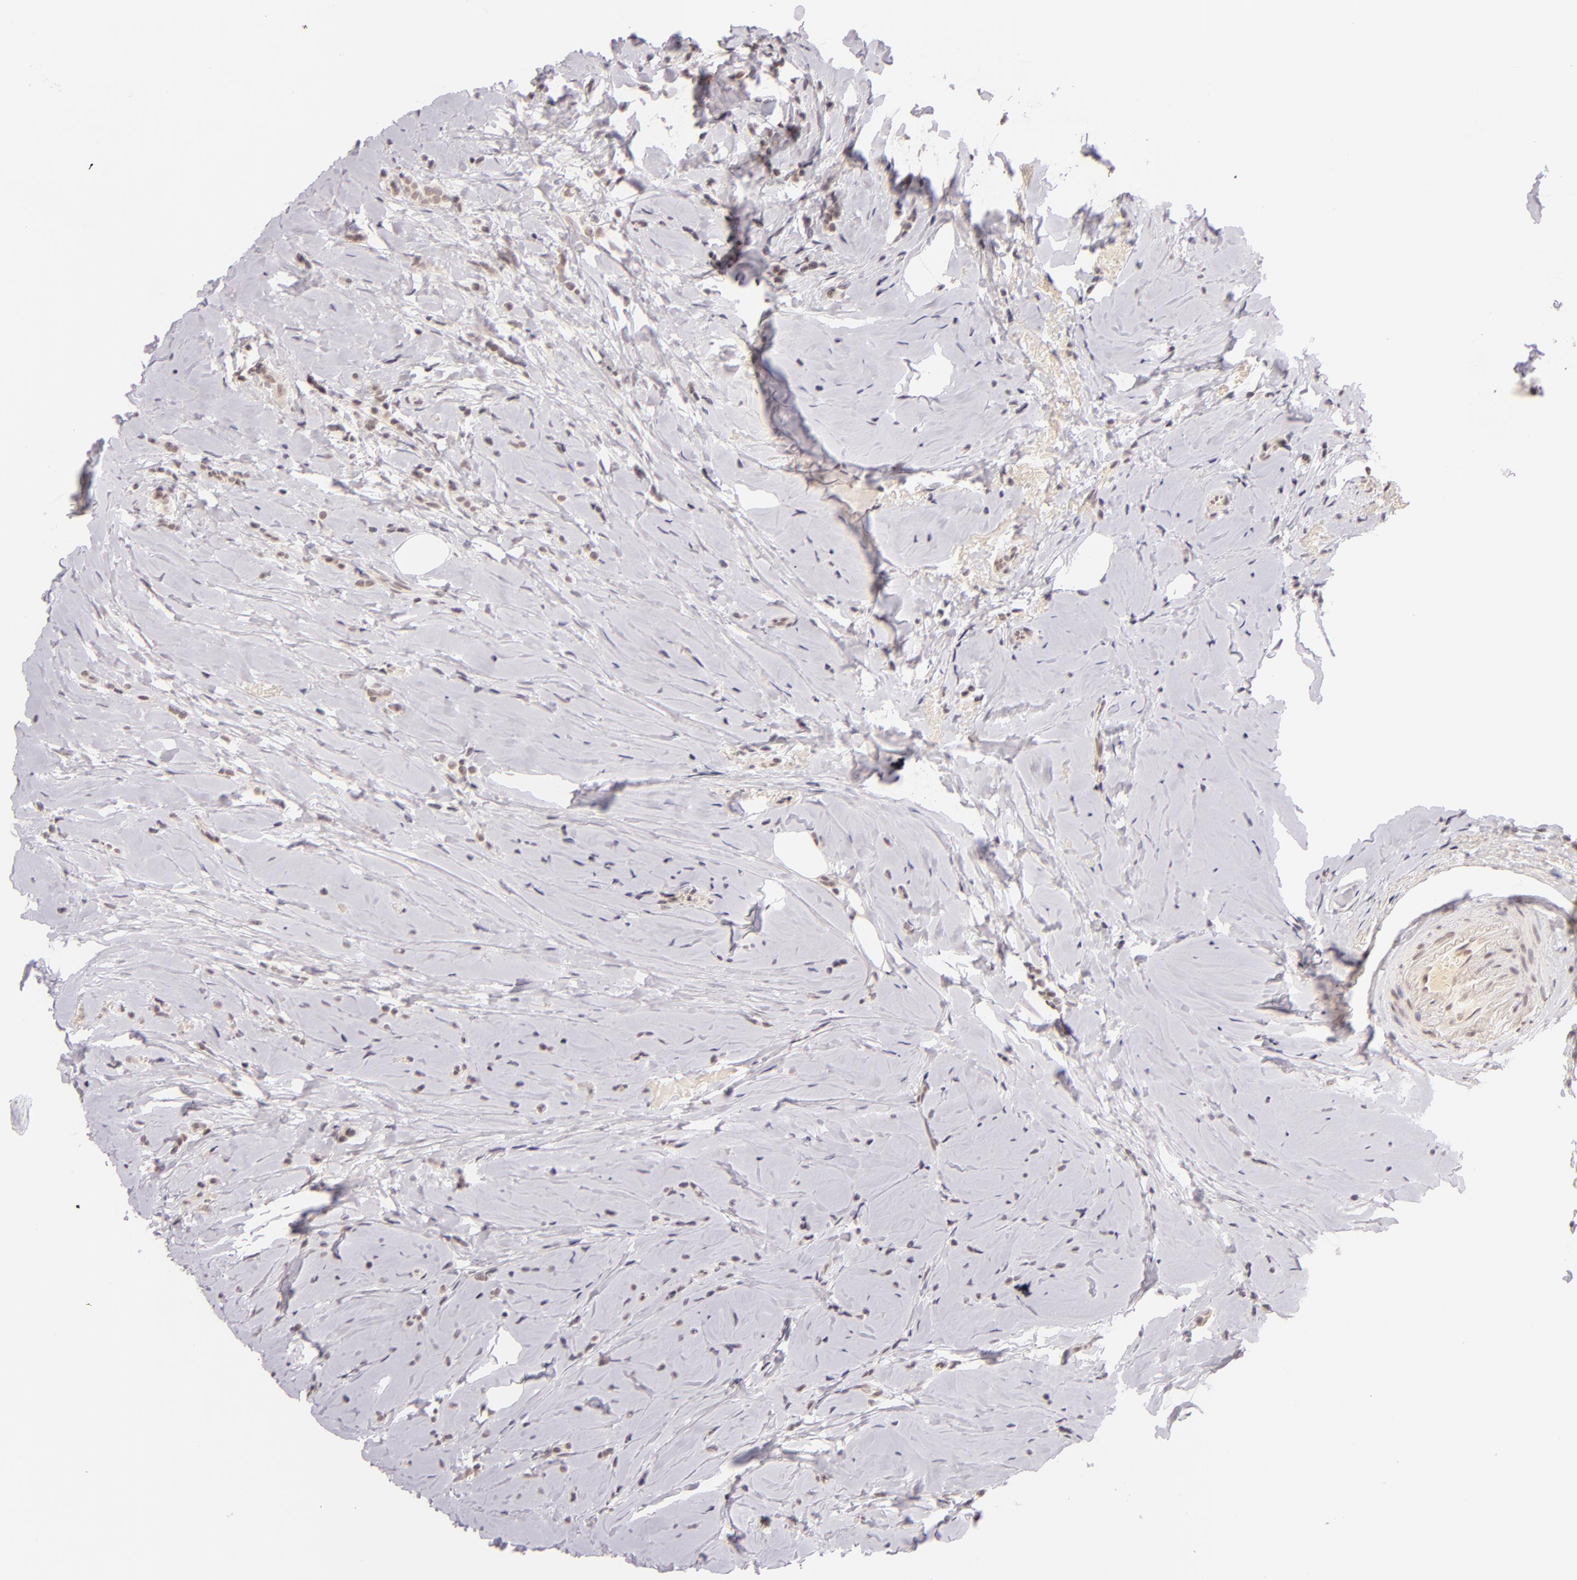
{"staining": {"intensity": "weak", "quantity": "25%-75%", "location": "cytoplasmic/membranous"}, "tissue": "breast cancer", "cell_type": "Tumor cells", "image_type": "cancer", "snomed": [{"axis": "morphology", "description": "Lobular carcinoma"}, {"axis": "topography", "description": "Breast"}], "caption": "About 25%-75% of tumor cells in breast cancer (lobular carcinoma) display weak cytoplasmic/membranous protein positivity as visualized by brown immunohistochemical staining.", "gene": "CASP8", "patient": {"sex": "female", "age": 64}}